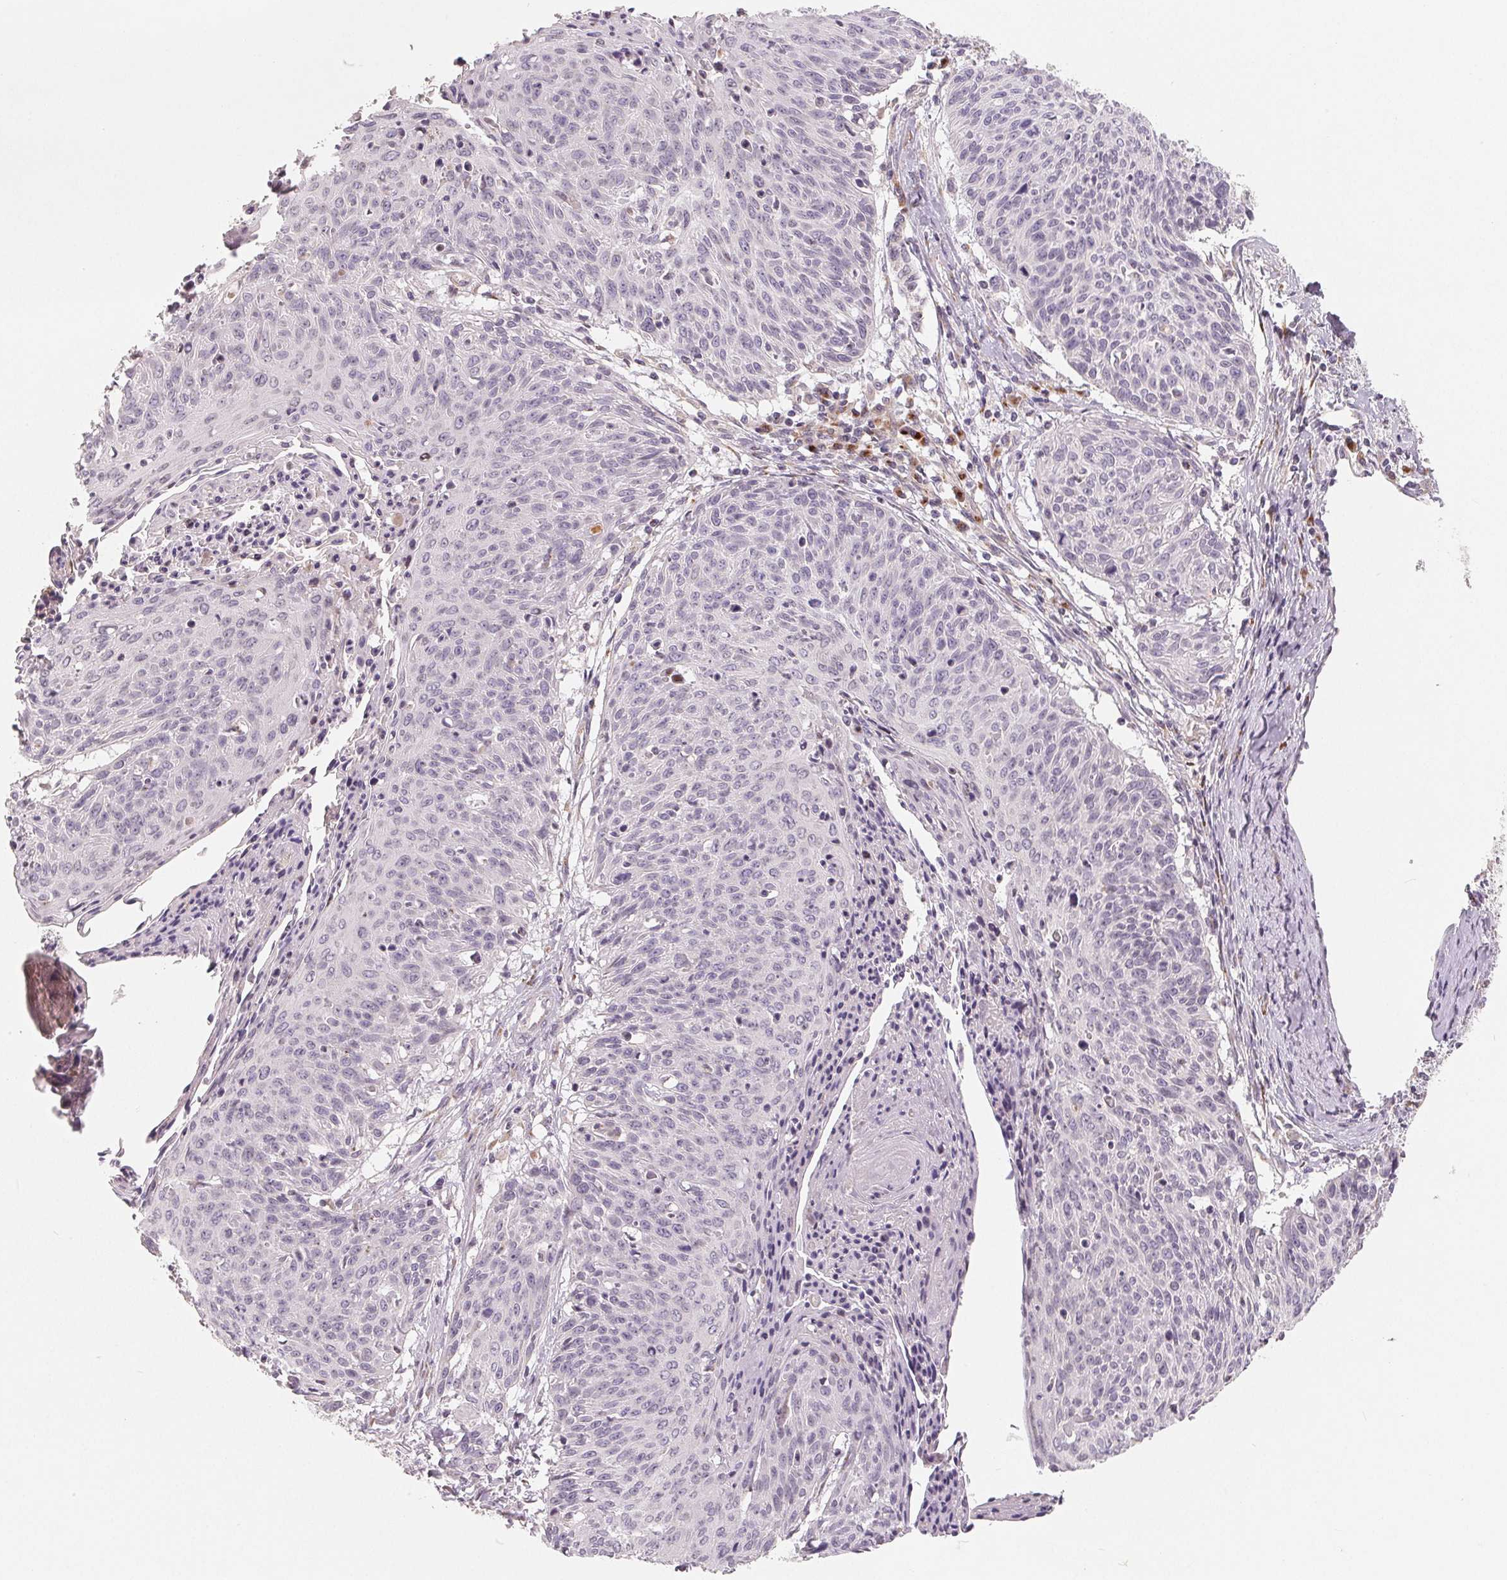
{"staining": {"intensity": "negative", "quantity": "none", "location": "none"}, "tissue": "cervical cancer", "cell_type": "Tumor cells", "image_type": "cancer", "snomed": [{"axis": "morphology", "description": "Squamous cell carcinoma, NOS"}, {"axis": "topography", "description": "Cervix"}], "caption": "Cervical cancer (squamous cell carcinoma) was stained to show a protein in brown. There is no significant positivity in tumor cells.", "gene": "TMSB15B", "patient": {"sex": "female", "age": 45}}